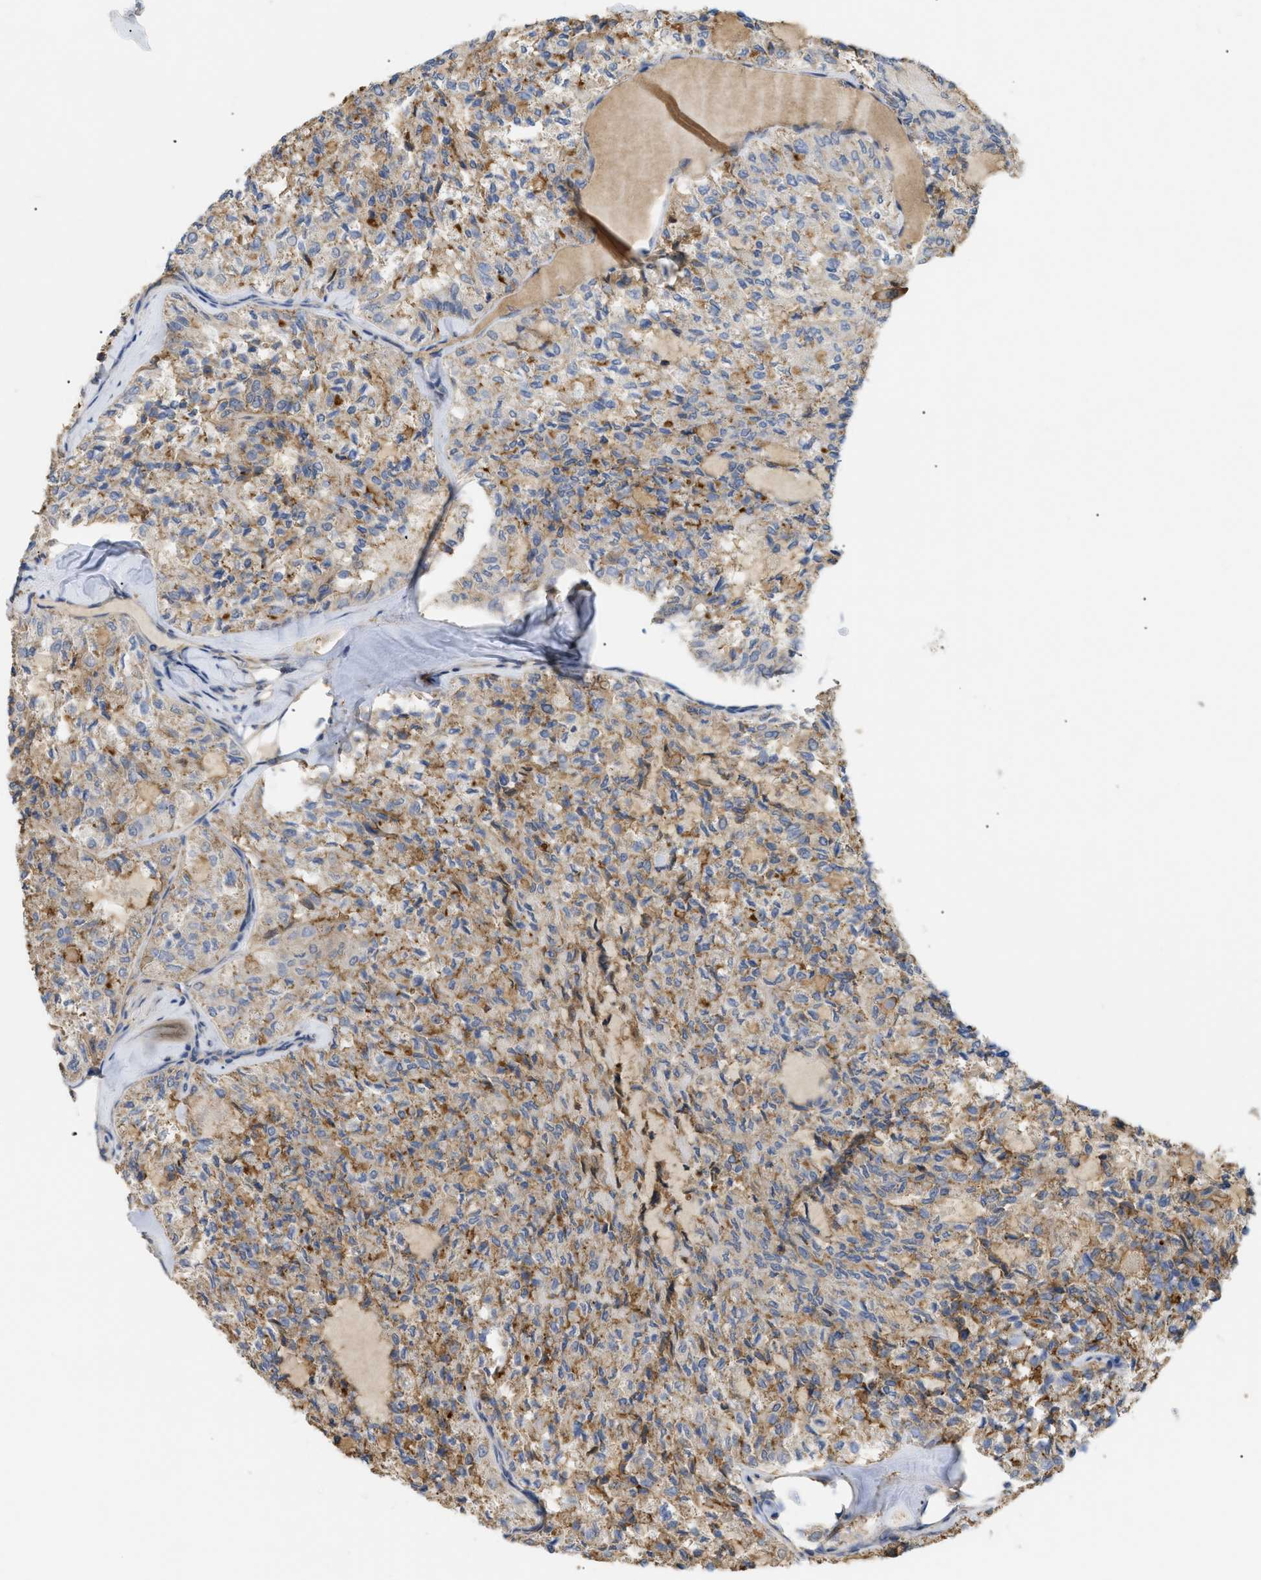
{"staining": {"intensity": "moderate", "quantity": ">75%", "location": "cytoplasmic/membranous"}, "tissue": "thyroid cancer", "cell_type": "Tumor cells", "image_type": "cancer", "snomed": [{"axis": "morphology", "description": "Follicular adenoma carcinoma, NOS"}, {"axis": "topography", "description": "Thyroid gland"}], "caption": "Immunohistochemical staining of thyroid cancer exhibits medium levels of moderate cytoplasmic/membranous expression in about >75% of tumor cells.", "gene": "ANXA4", "patient": {"sex": "male", "age": 75}}